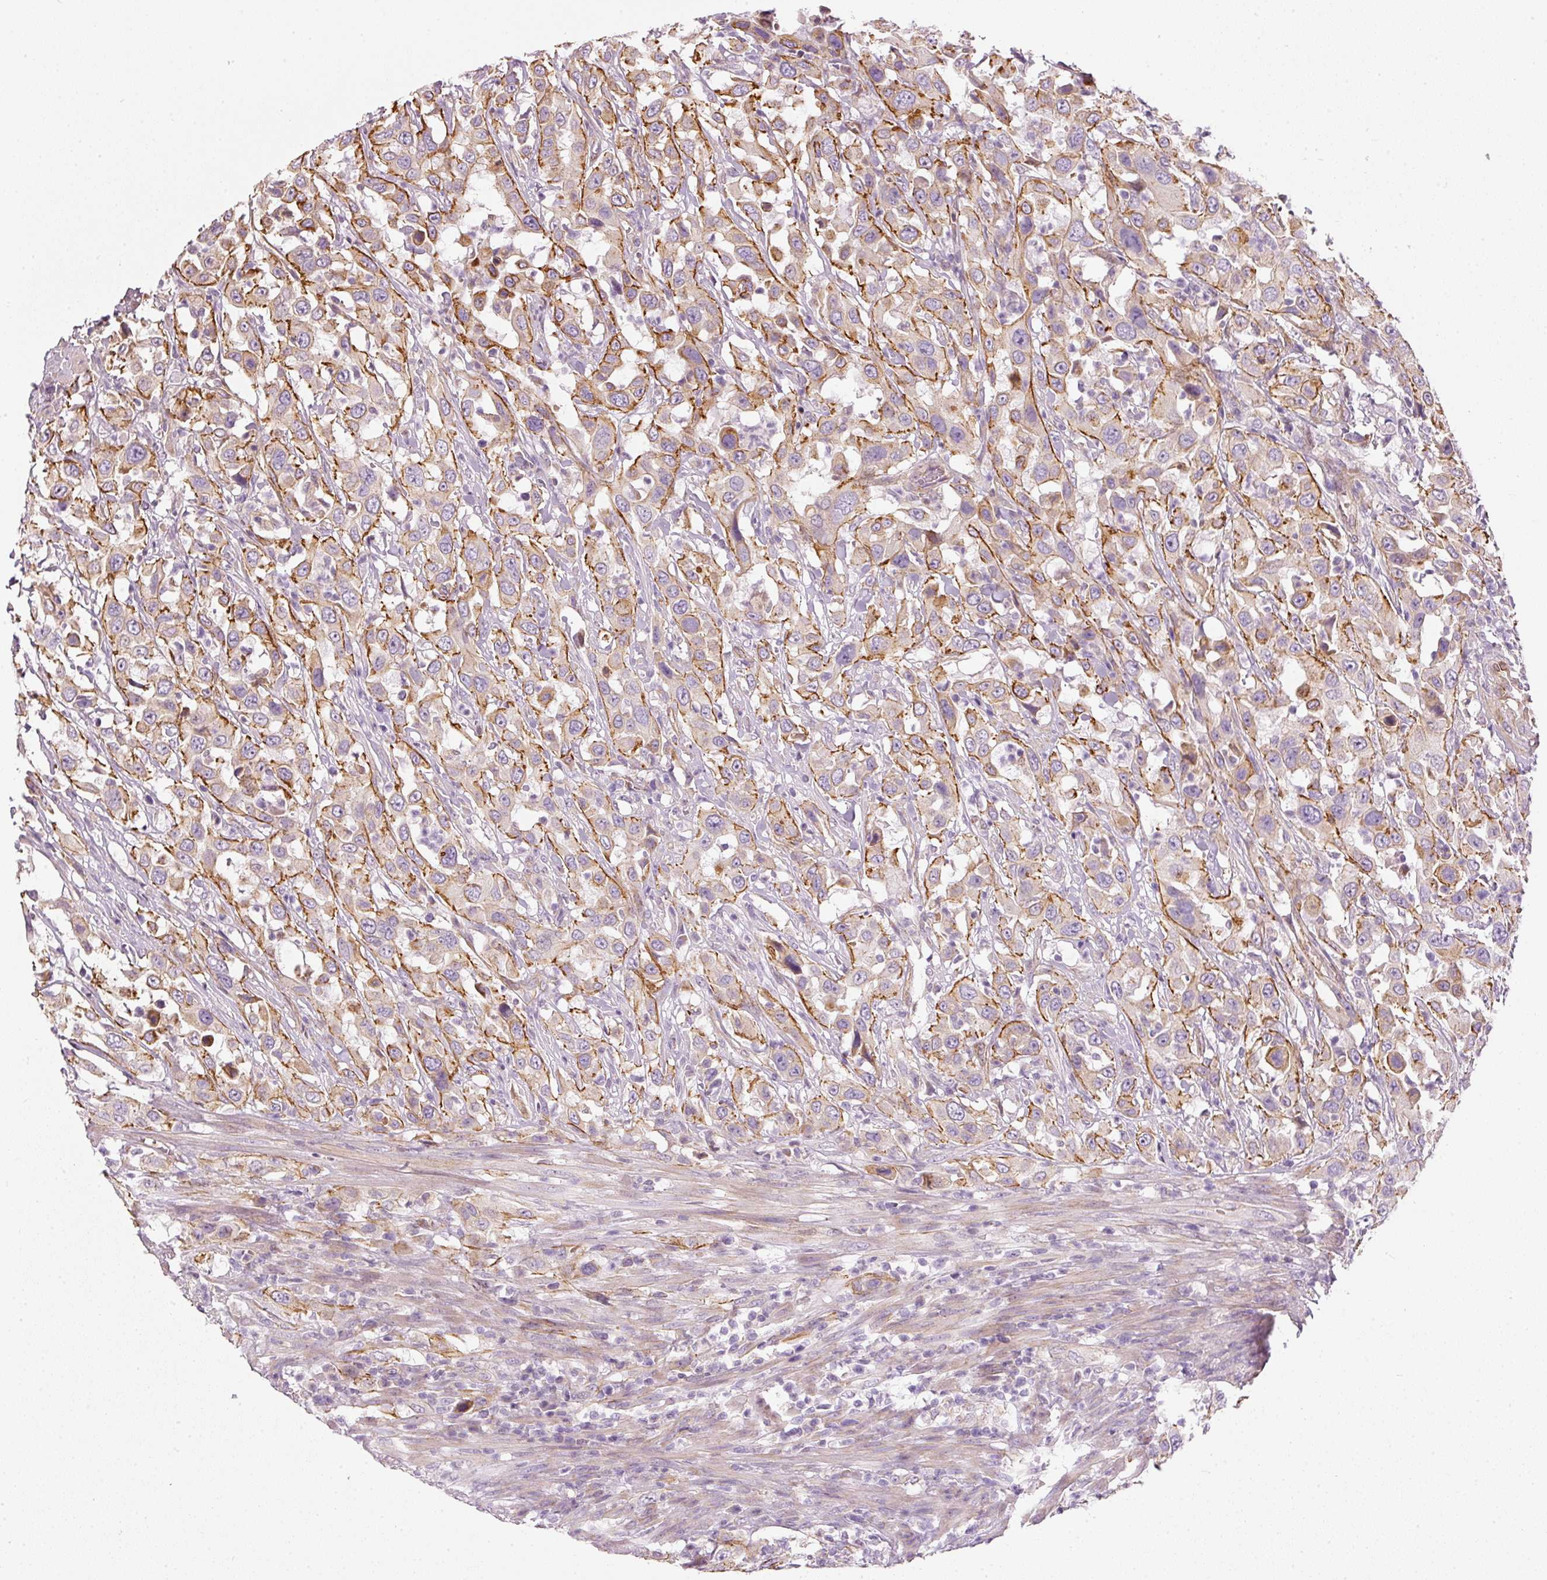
{"staining": {"intensity": "moderate", "quantity": "25%-75%", "location": "cytoplasmic/membranous"}, "tissue": "urothelial cancer", "cell_type": "Tumor cells", "image_type": "cancer", "snomed": [{"axis": "morphology", "description": "Urothelial carcinoma, High grade"}, {"axis": "topography", "description": "Urinary bladder"}], "caption": "About 25%-75% of tumor cells in human urothelial cancer exhibit moderate cytoplasmic/membranous protein expression as visualized by brown immunohistochemical staining.", "gene": "OSR2", "patient": {"sex": "male", "age": 61}}